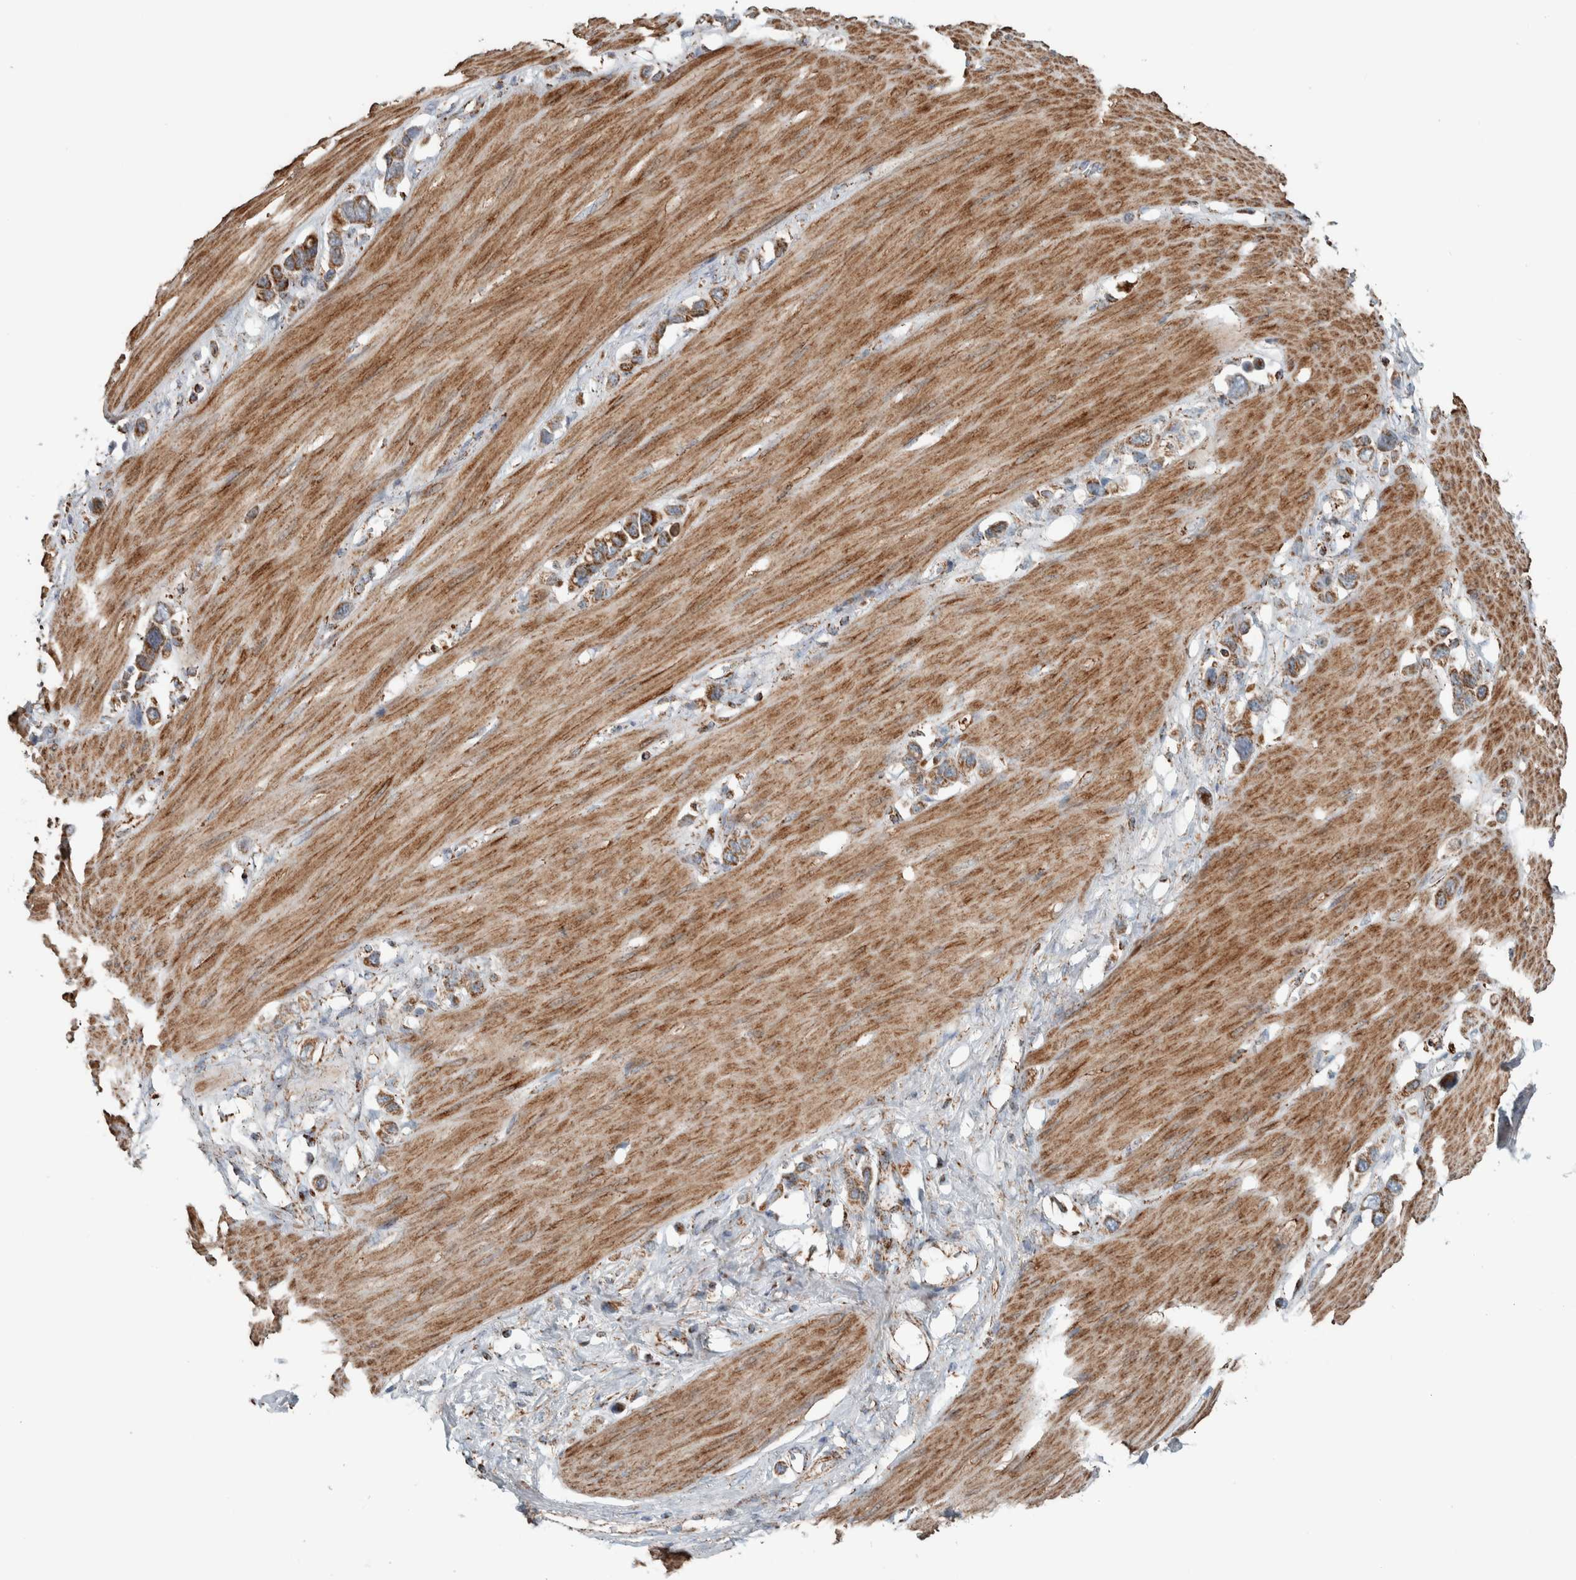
{"staining": {"intensity": "moderate", "quantity": ">75%", "location": "cytoplasmic/membranous"}, "tissue": "stomach cancer", "cell_type": "Tumor cells", "image_type": "cancer", "snomed": [{"axis": "morphology", "description": "Adenocarcinoma, NOS"}, {"axis": "topography", "description": "Stomach"}], "caption": "The photomicrograph displays staining of adenocarcinoma (stomach), revealing moderate cytoplasmic/membranous protein expression (brown color) within tumor cells.", "gene": "CNTROB", "patient": {"sex": "female", "age": 65}}